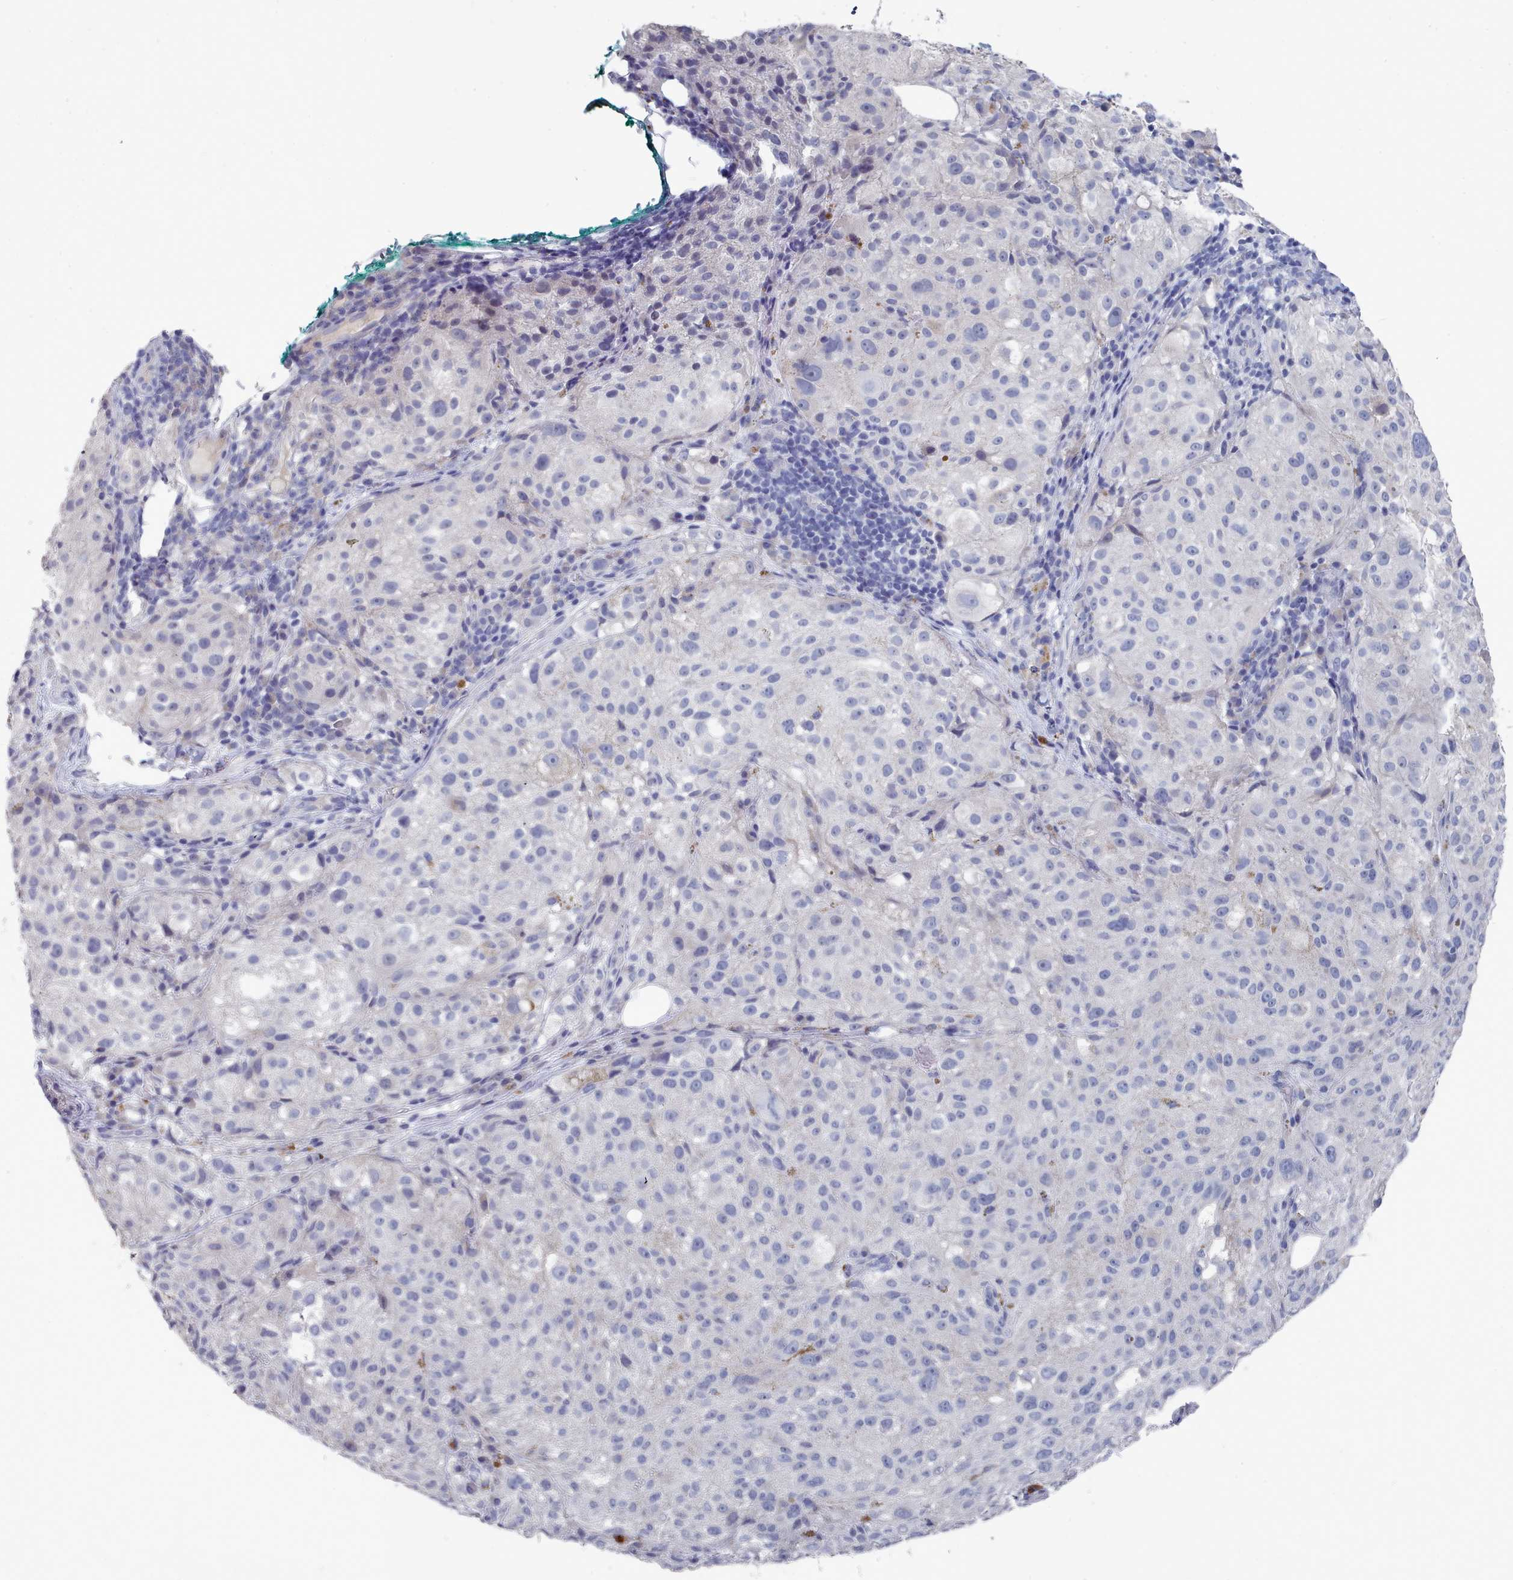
{"staining": {"intensity": "negative", "quantity": "none", "location": "none"}, "tissue": "melanoma", "cell_type": "Tumor cells", "image_type": "cancer", "snomed": [{"axis": "morphology", "description": "Necrosis, NOS"}, {"axis": "morphology", "description": "Malignant melanoma, NOS"}, {"axis": "topography", "description": "Skin"}], "caption": "DAB immunohistochemical staining of malignant melanoma displays no significant staining in tumor cells.", "gene": "ACAD11", "patient": {"sex": "female", "age": 87}}